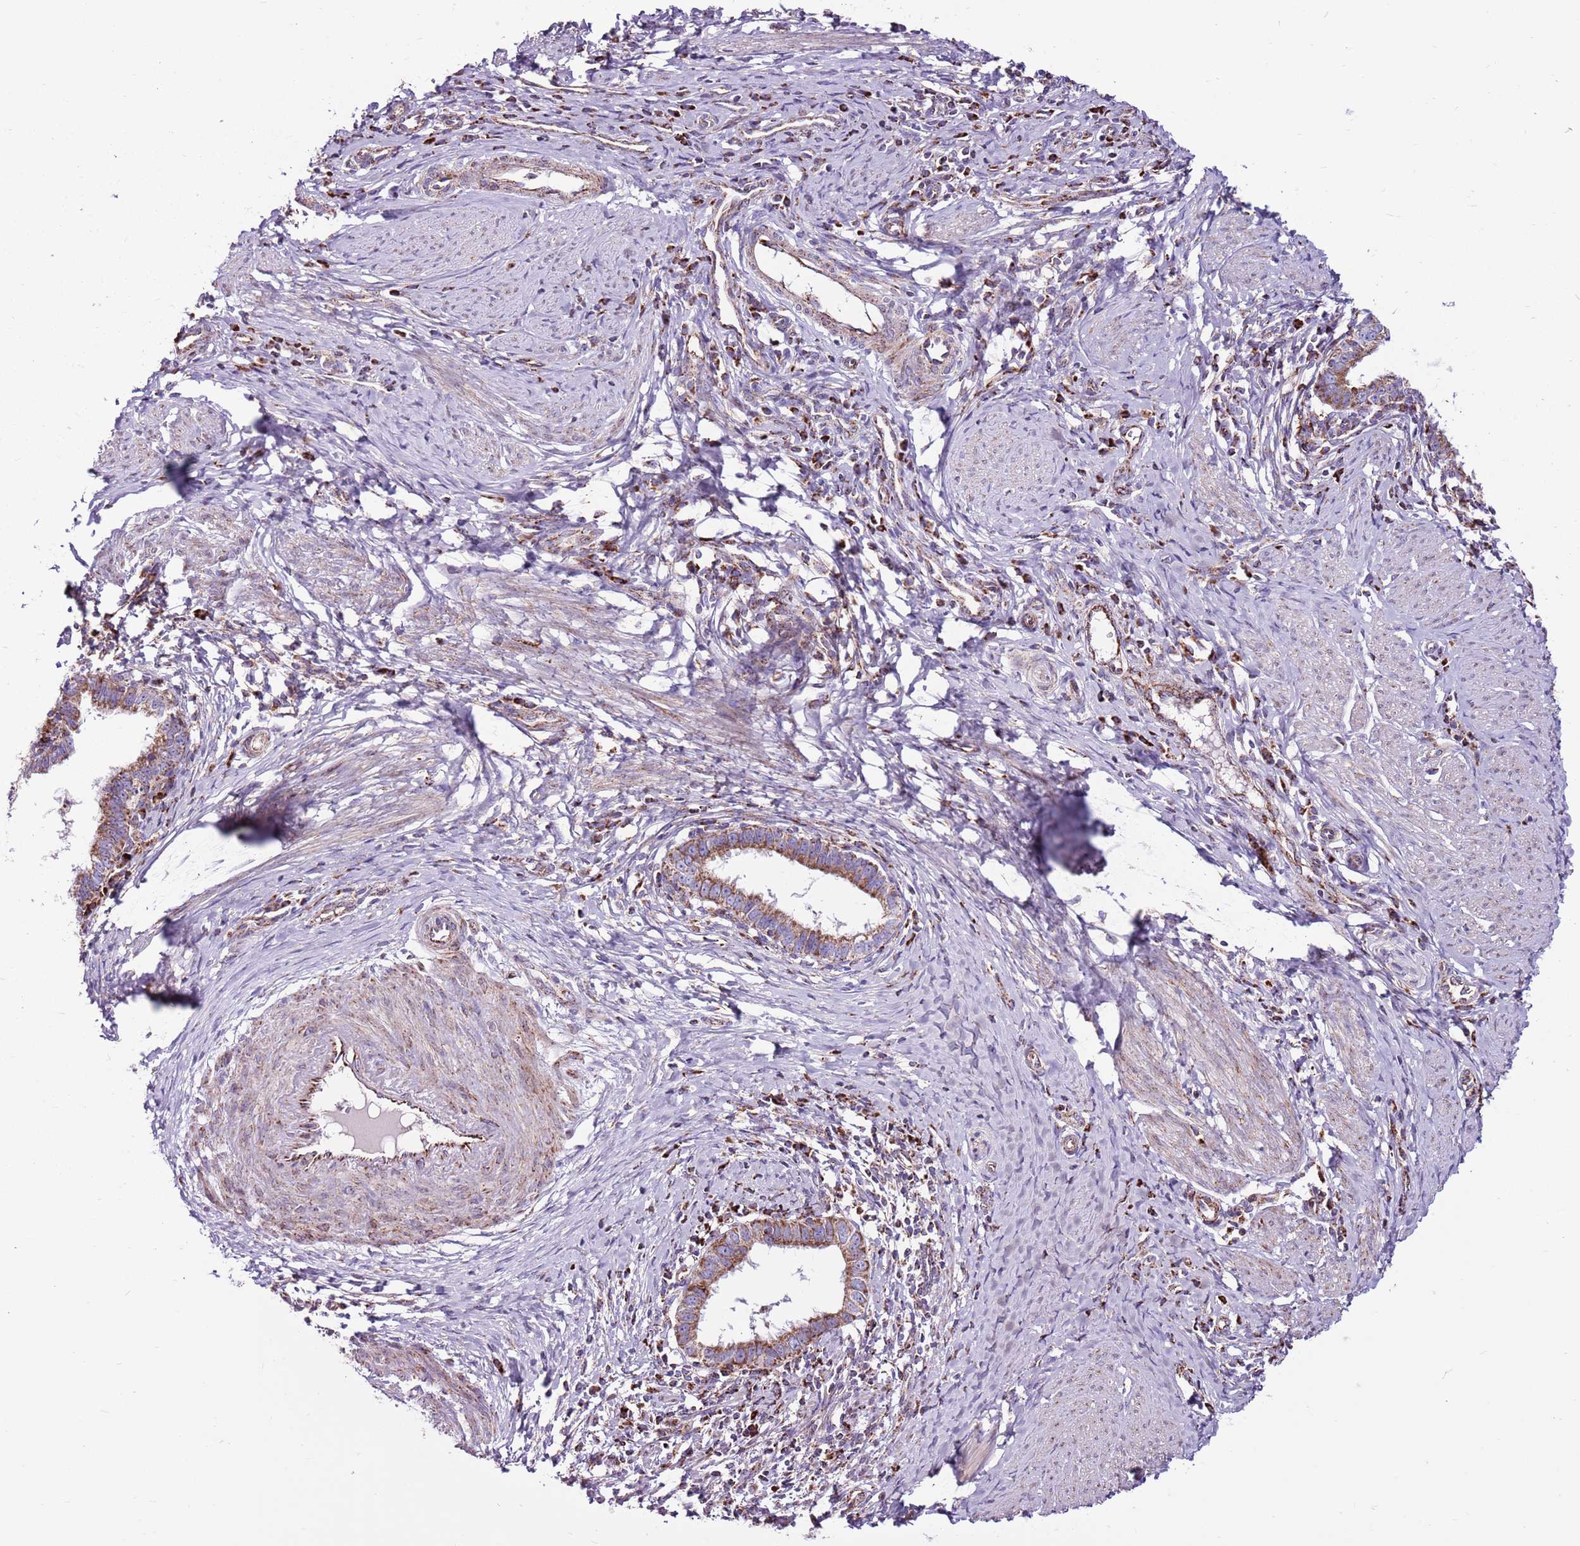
{"staining": {"intensity": "moderate", "quantity": ">75%", "location": "cytoplasmic/membranous"}, "tissue": "cervical cancer", "cell_type": "Tumor cells", "image_type": "cancer", "snomed": [{"axis": "morphology", "description": "Adenocarcinoma, NOS"}, {"axis": "topography", "description": "Cervix"}], "caption": "Brown immunohistochemical staining in human cervical cancer (adenocarcinoma) demonstrates moderate cytoplasmic/membranous staining in about >75% of tumor cells. The protein is shown in brown color, while the nuclei are stained blue.", "gene": "HECTD4", "patient": {"sex": "female", "age": 36}}